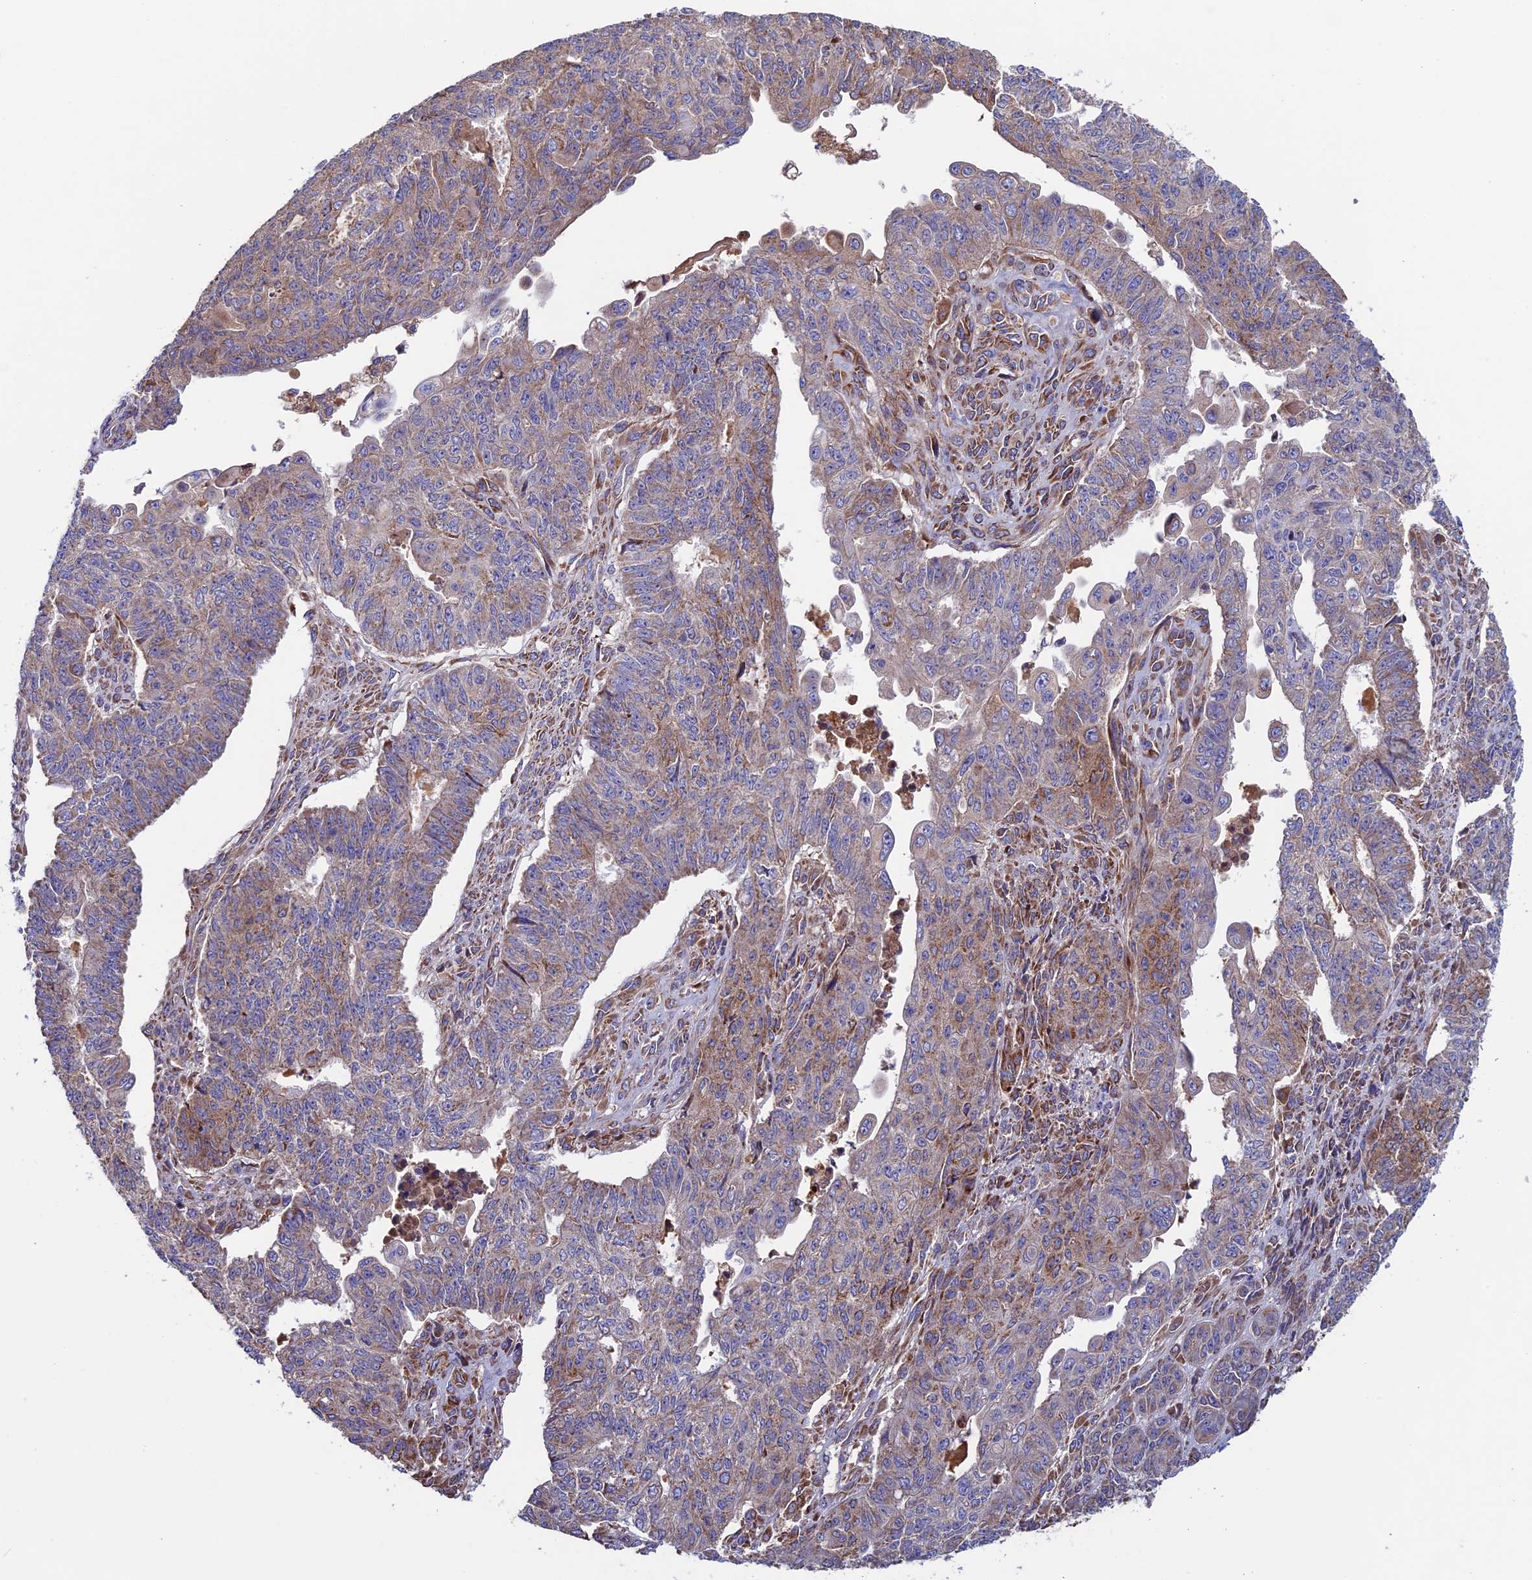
{"staining": {"intensity": "moderate", "quantity": ">75%", "location": "cytoplasmic/membranous"}, "tissue": "endometrial cancer", "cell_type": "Tumor cells", "image_type": "cancer", "snomed": [{"axis": "morphology", "description": "Adenocarcinoma, NOS"}, {"axis": "topography", "description": "Endometrium"}], "caption": "Protein expression analysis of human endometrial cancer reveals moderate cytoplasmic/membranous staining in about >75% of tumor cells. Using DAB (3,3'-diaminobenzidine) (brown) and hematoxylin (blue) stains, captured at high magnification using brightfield microscopy.", "gene": "SLC15A5", "patient": {"sex": "female", "age": 32}}